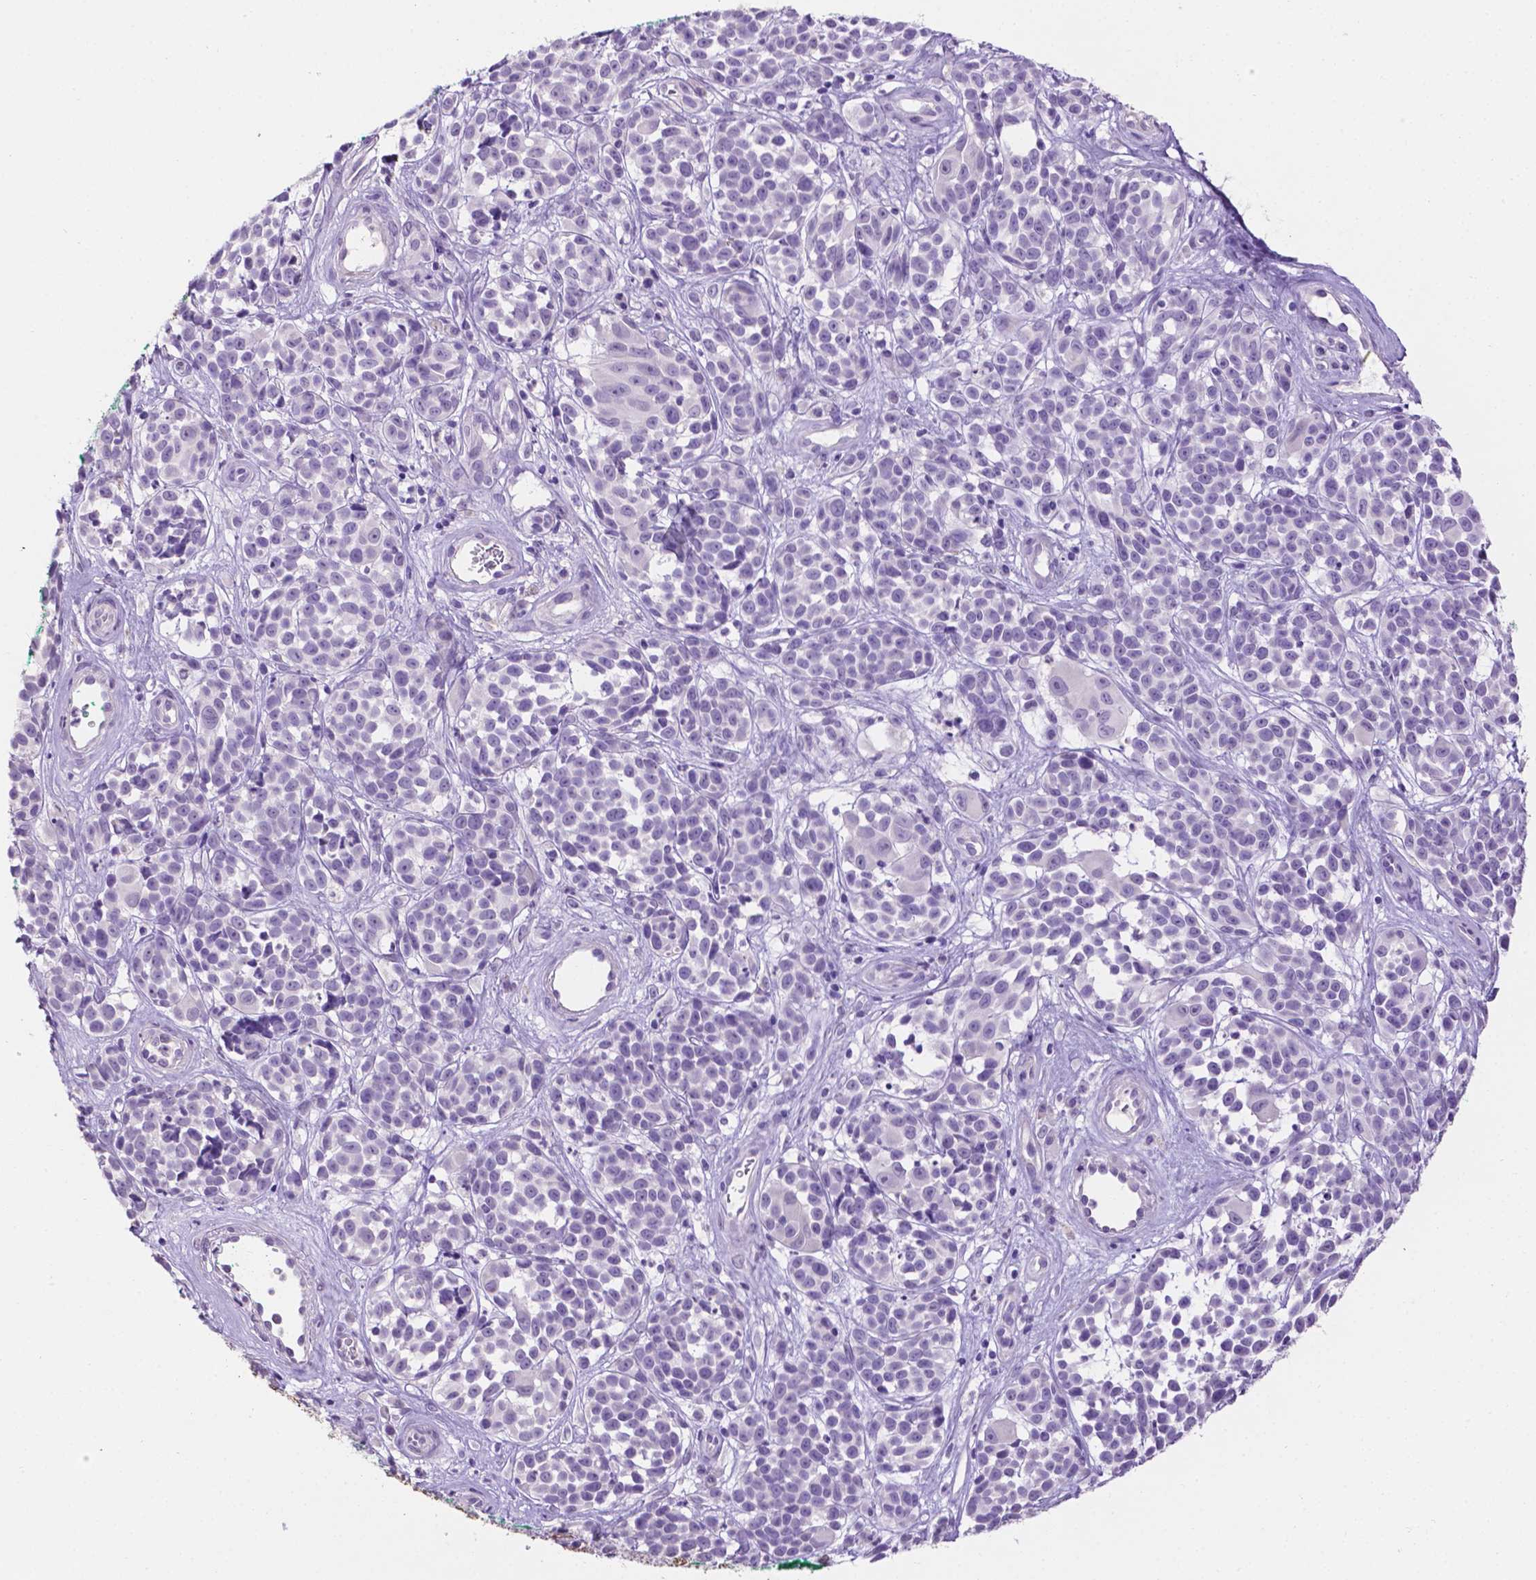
{"staining": {"intensity": "negative", "quantity": "none", "location": "none"}, "tissue": "melanoma", "cell_type": "Tumor cells", "image_type": "cancer", "snomed": [{"axis": "morphology", "description": "Malignant melanoma, NOS"}, {"axis": "topography", "description": "Skin"}], "caption": "Protein analysis of malignant melanoma shows no significant expression in tumor cells.", "gene": "TACSTD2", "patient": {"sex": "female", "age": 88}}